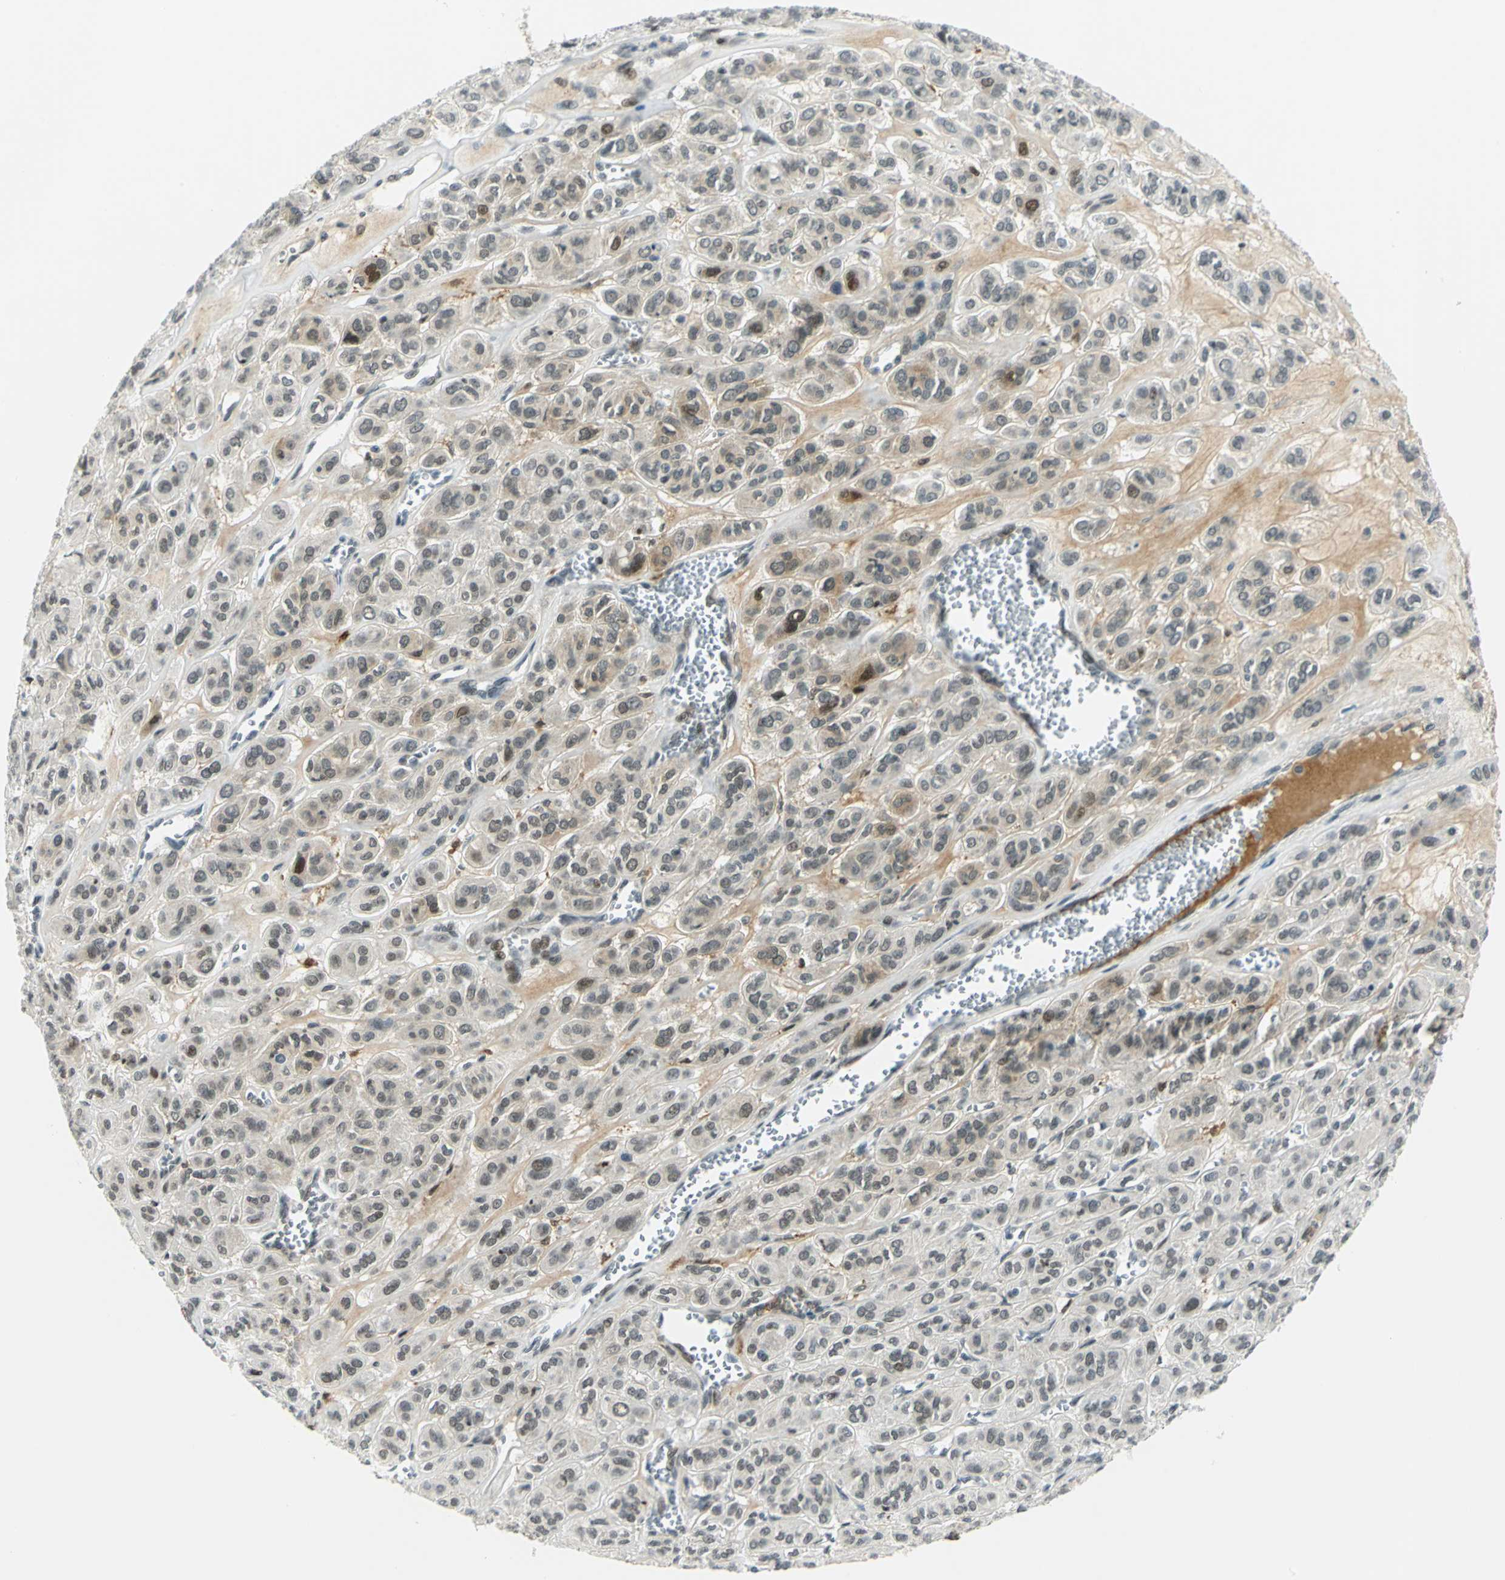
{"staining": {"intensity": "moderate", "quantity": "<25%", "location": "nuclear"}, "tissue": "thyroid cancer", "cell_type": "Tumor cells", "image_type": "cancer", "snomed": [{"axis": "morphology", "description": "Follicular adenoma carcinoma, NOS"}, {"axis": "topography", "description": "Thyroid gland"}], "caption": "Protein staining of follicular adenoma carcinoma (thyroid) tissue displays moderate nuclear staining in approximately <25% of tumor cells.", "gene": "MTMR10", "patient": {"sex": "female", "age": 71}}